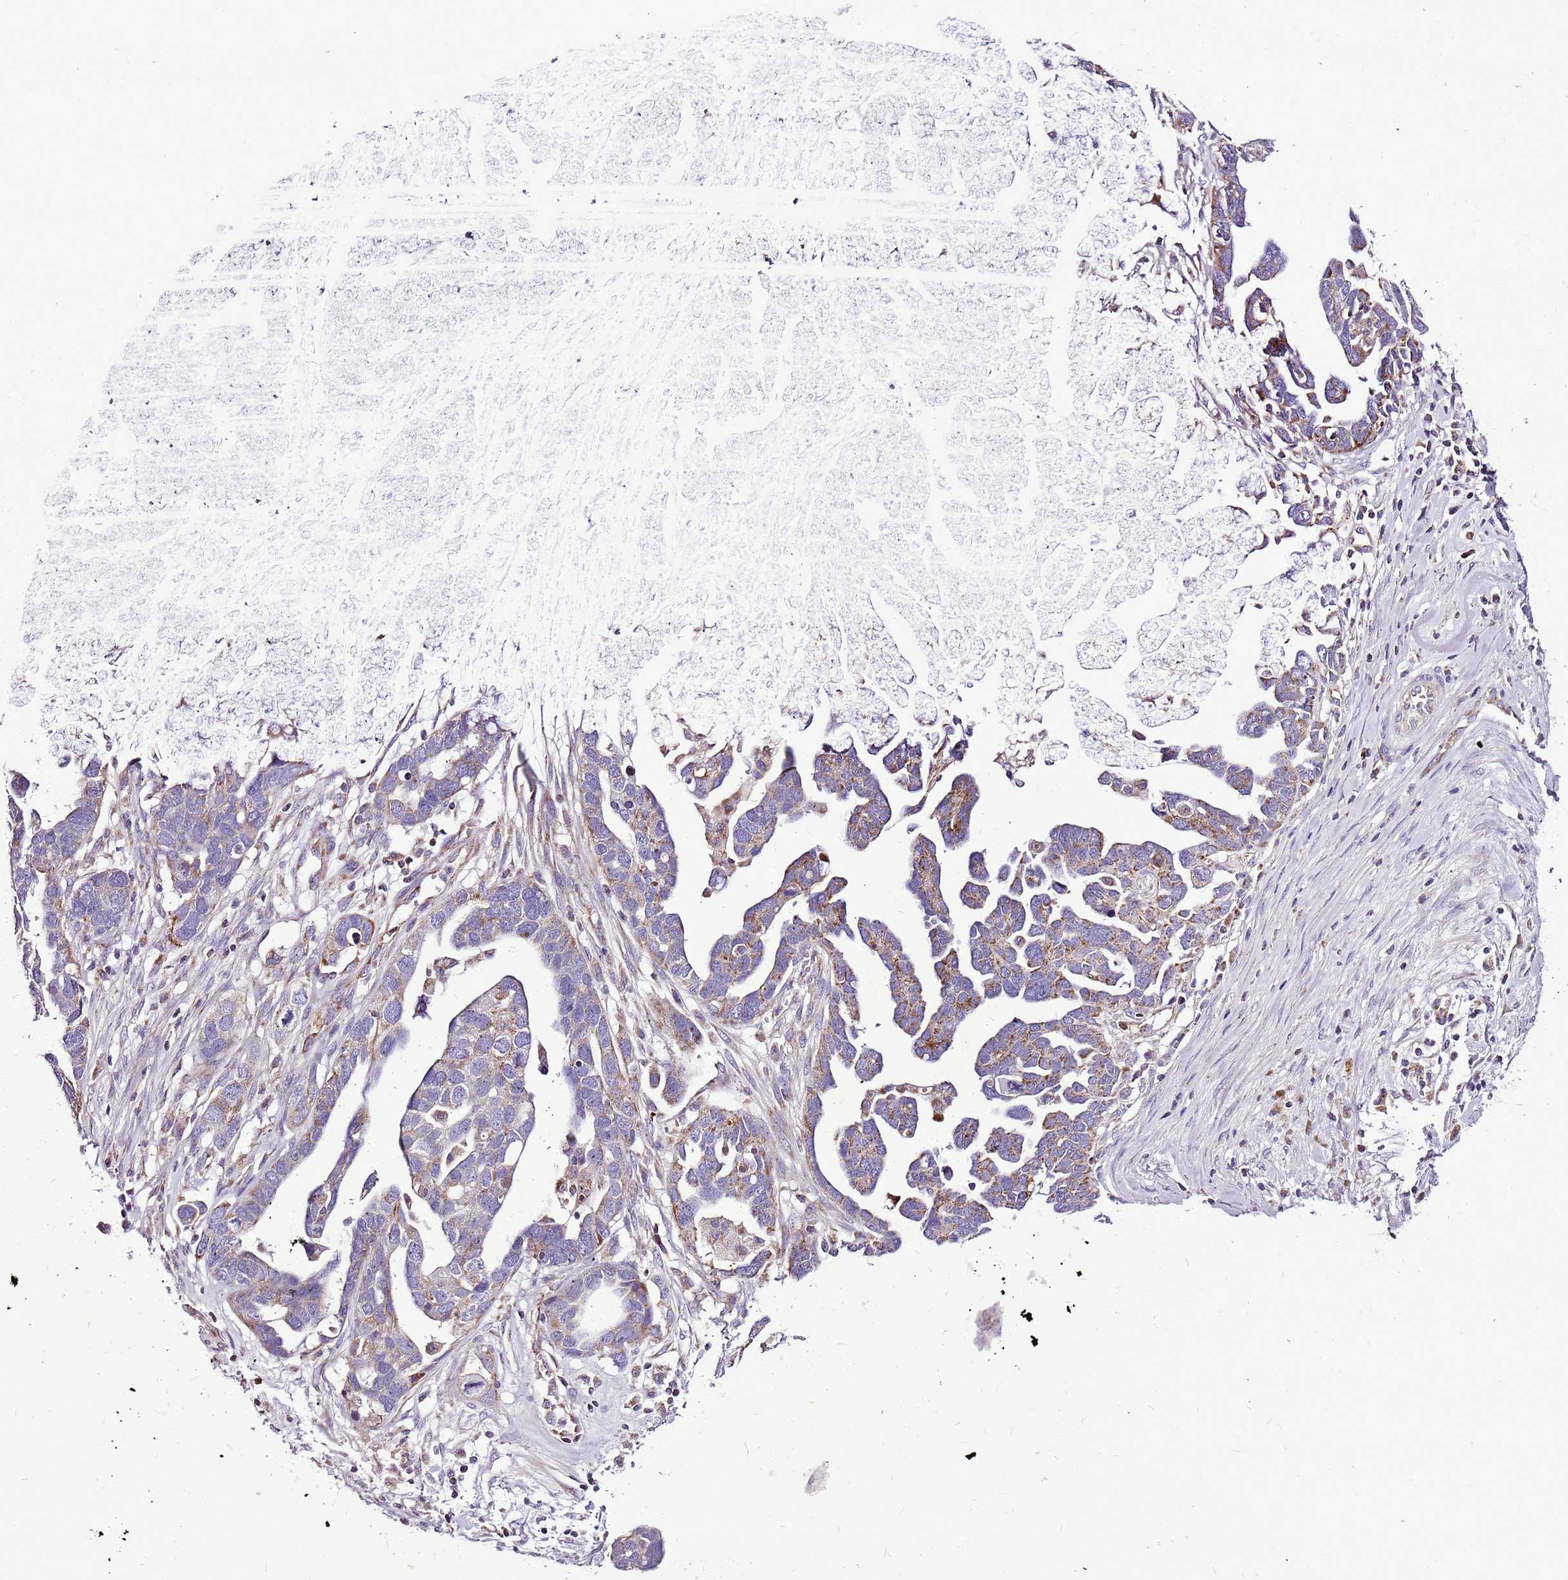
{"staining": {"intensity": "moderate", "quantity": "<25%", "location": "cytoplasmic/membranous"}, "tissue": "ovarian cancer", "cell_type": "Tumor cells", "image_type": "cancer", "snomed": [{"axis": "morphology", "description": "Cystadenocarcinoma, serous, NOS"}, {"axis": "topography", "description": "Ovary"}], "caption": "This image displays ovarian cancer stained with immunohistochemistry to label a protein in brown. The cytoplasmic/membranous of tumor cells show moderate positivity for the protein. Nuclei are counter-stained blue.", "gene": "GCDH", "patient": {"sex": "female", "age": 54}}